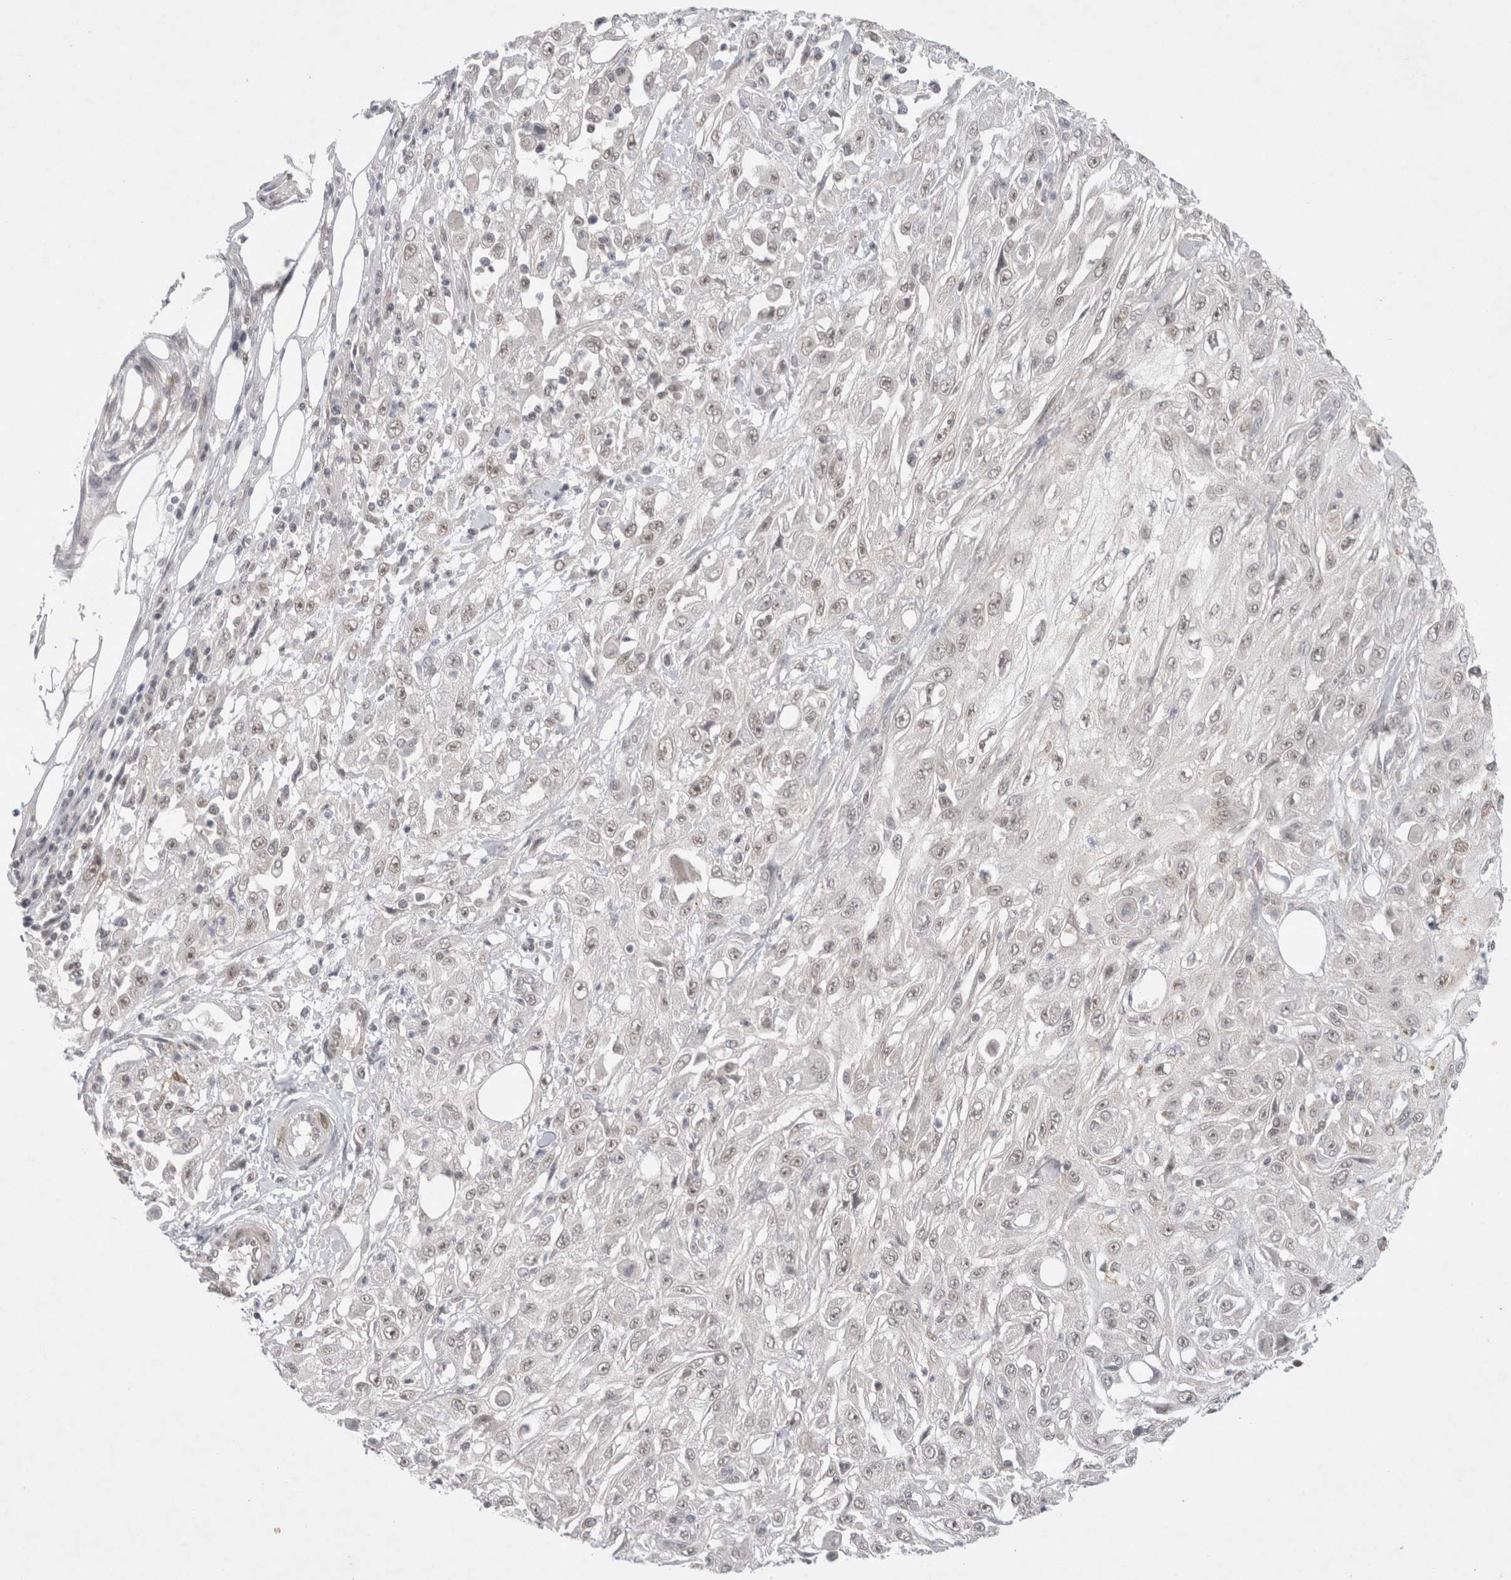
{"staining": {"intensity": "negative", "quantity": "none", "location": "none"}, "tissue": "skin cancer", "cell_type": "Tumor cells", "image_type": "cancer", "snomed": [{"axis": "morphology", "description": "Squamous cell carcinoma, NOS"}, {"axis": "morphology", "description": "Squamous cell carcinoma, metastatic, NOS"}, {"axis": "topography", "description": "Skin"}, {"axis": "topography", "description": "Lymph node"}], "caption": "IHC of human skin cancer (metastatic squamous cell carcinoma) reveals no expression in tumor cells. (DAB (3,3'-diaminobenzidine) immunohistochemistry (IHC) with hematoxylin counter stain).", "gene": "FBXO42", "patient": {"sex": "male", "age": 75}}